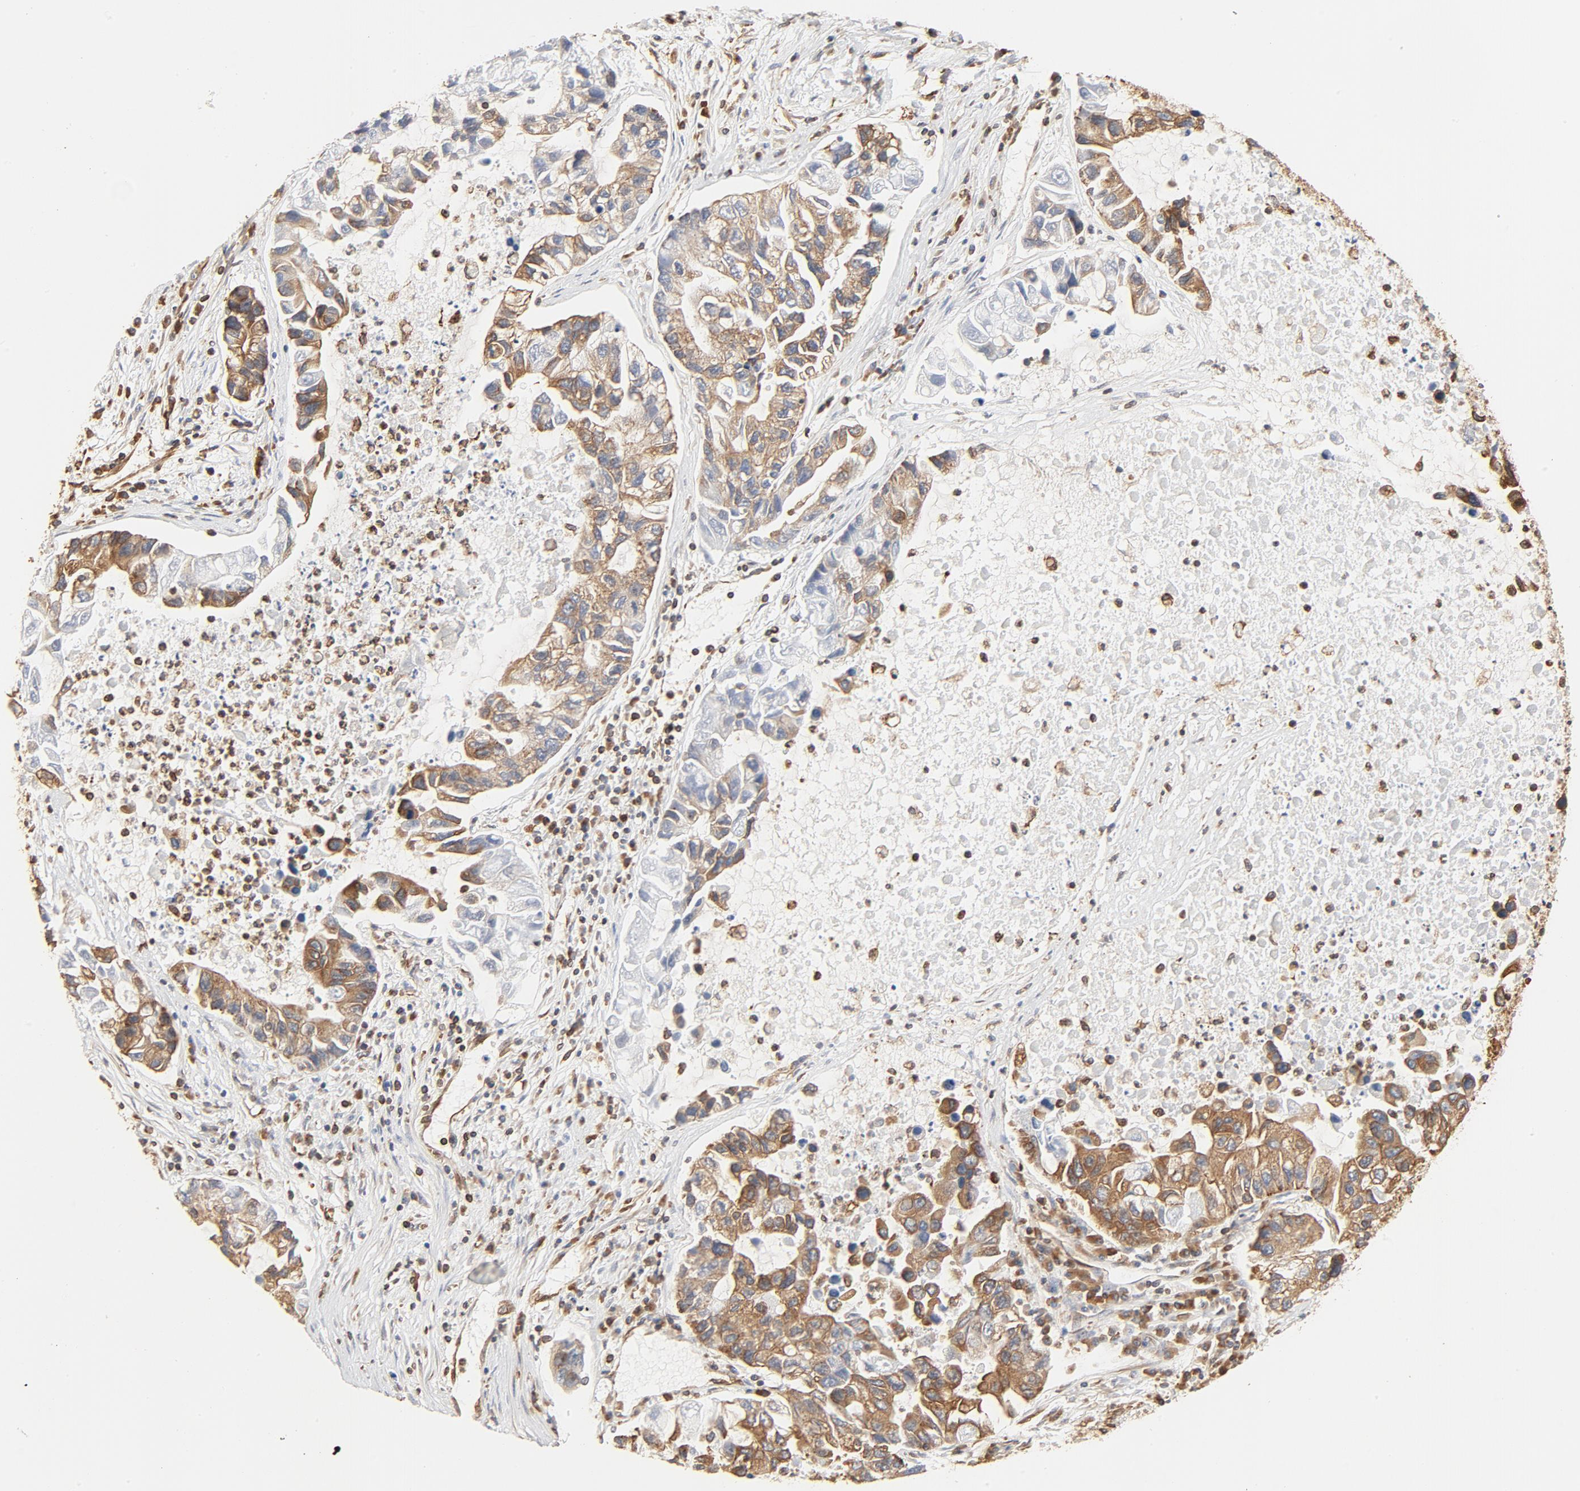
{"staining": {"intensity": "moderate", "quantity": ">75%", "location": "cytoplasmic/membranous"}, "tissue": "lung cancer", "cell_type": "Tumor cells", "image_type": "cancer", "snomed": [{"axis": "morphology", "description": "Adenocarcinoma, NOS"}, {"axis": "topography", "description": "Lung"}], "caption": "Immunohistochemistry (IHC) (DAB (3,3'-diaminobenzidine)) staining of human adenocarcinoma (lung) reveals moderate cytoplasmic/membranous protein staining in about >75% of tumor cells.", "gene": "BCAP31", "patient": {"sex": "female", "age": 51}}